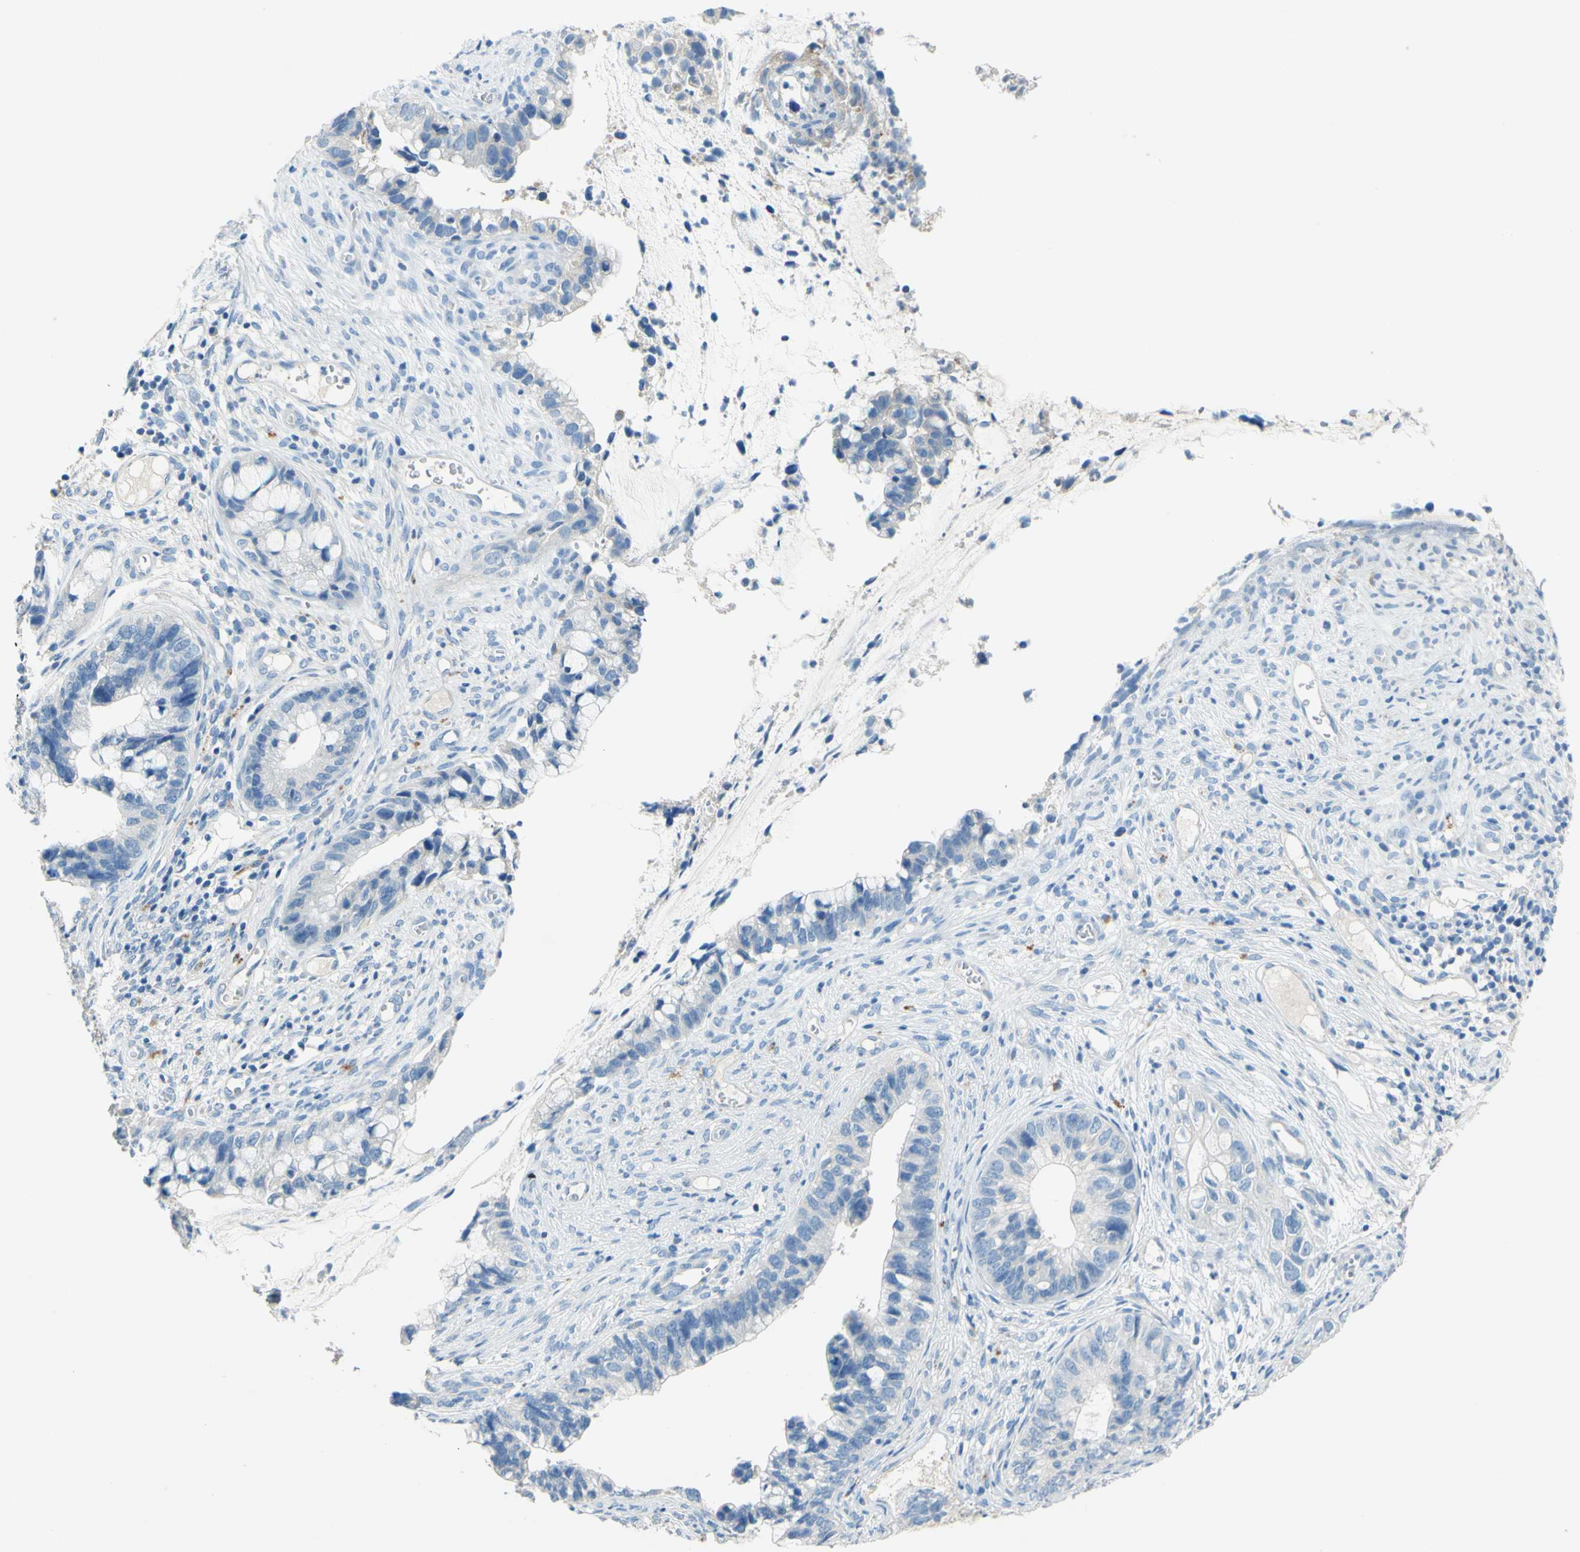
{"staining": {"intensity": "negative", "quantity": "none", "location": "none"}, "tissue": "cervical cancer", "cell_type": "Tumor cells", "image_type": "cancer", "snomed": [{"axis": "morphology", "description": "Adenocarcinoma, NOS"}, {"axis": "topography", "description": "Cervix"}], "caption": "A micrograph of cervical cancer stained for a protein reveals no brown staining in tumor cells.", "gene": "CDH10", "patient": {"sex": "female", "age": 44}}